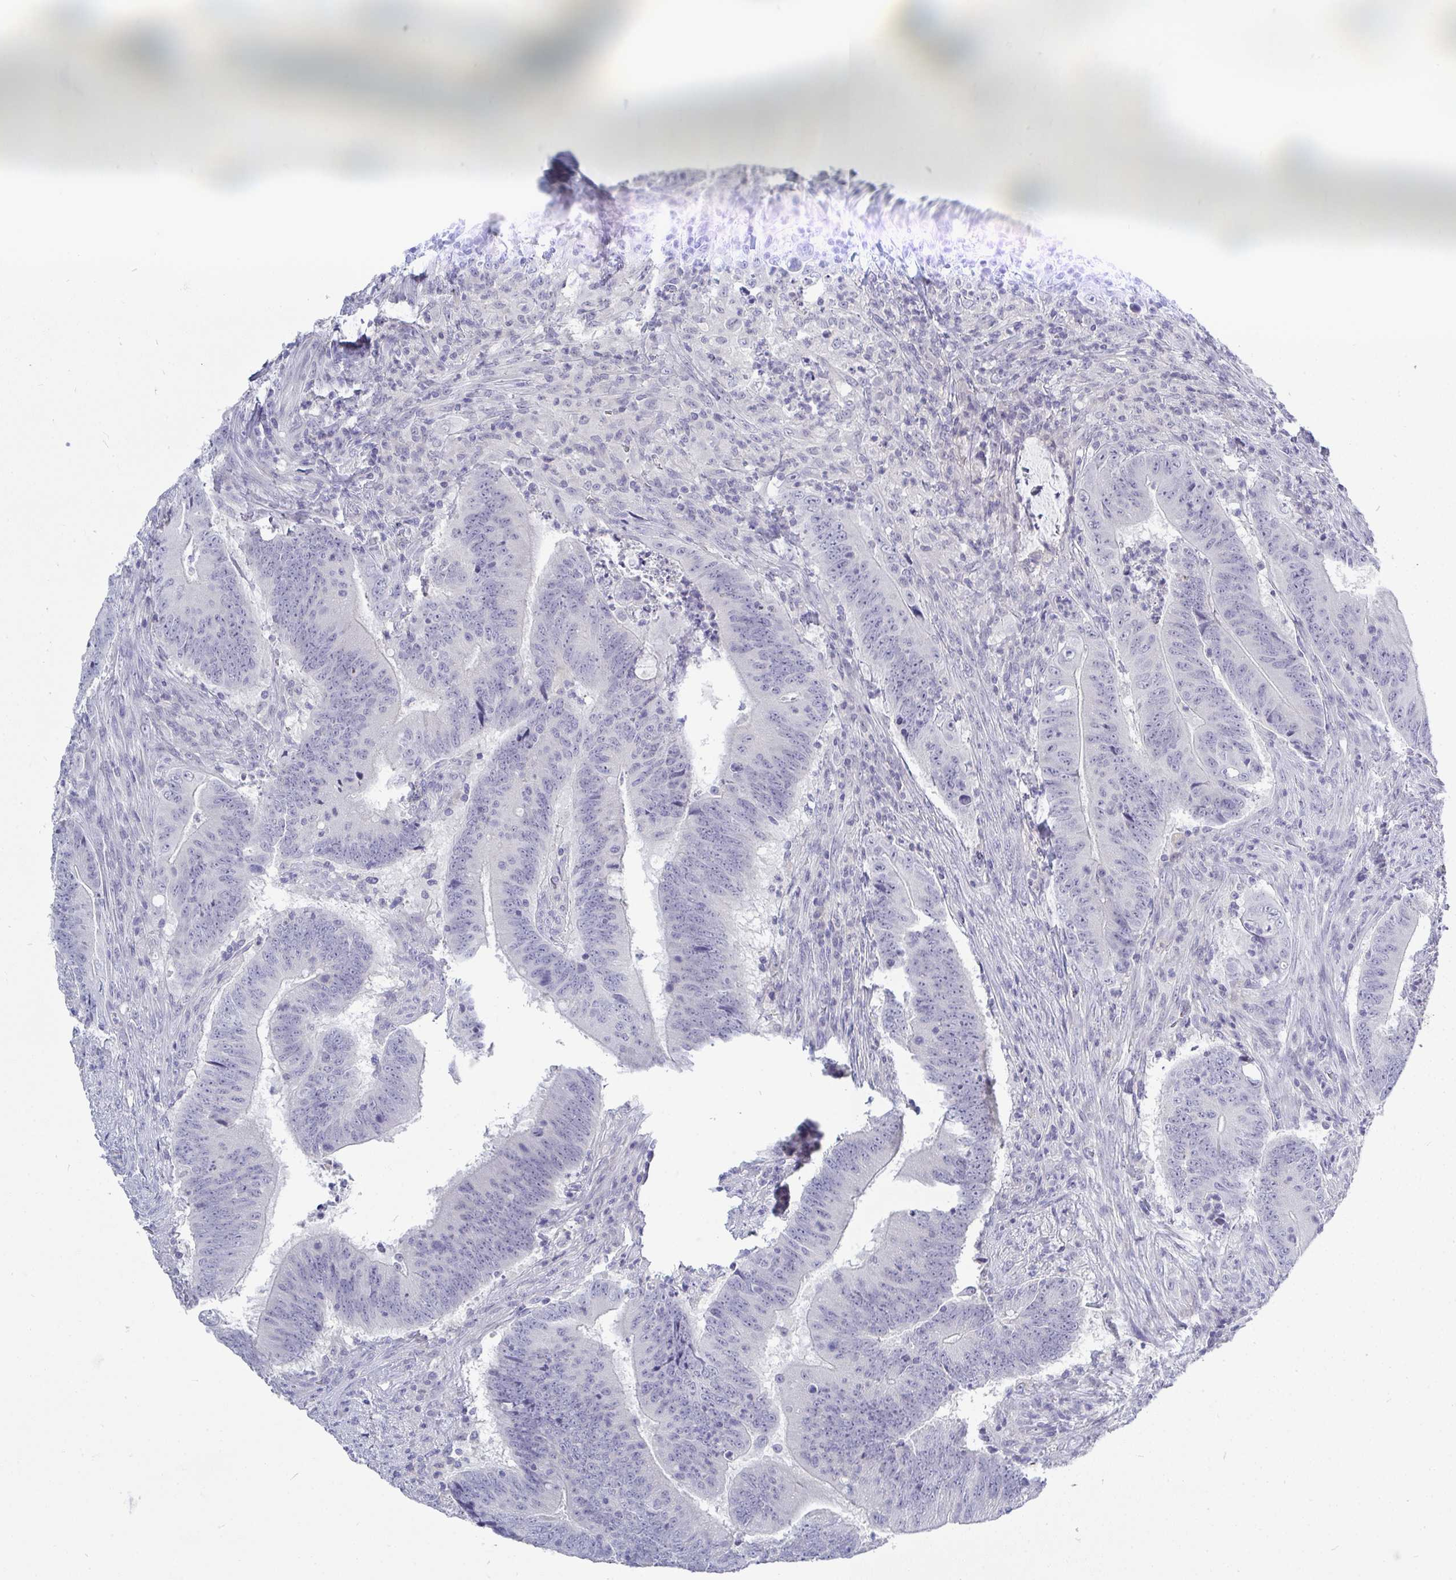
{"staining": {"intensity": "negative", "quantity": "none", "location": "none"}, "tissue": "colorectal cancer", "cell_type": "Tumor cells", "image_type": "cancer", "snomed": [{"axis": "morphology", "description": "Adenocarcinoma, NOS"}, {"axis": "topography", "description": "Colon"}], "caption": "Immunohistochemical staining of human colorectal cancer (adenocarcinoma) exhibits no significant expression in tumor cells.", "gene": "TMEM82", "patient": {"sex": "female", "age": 87}}